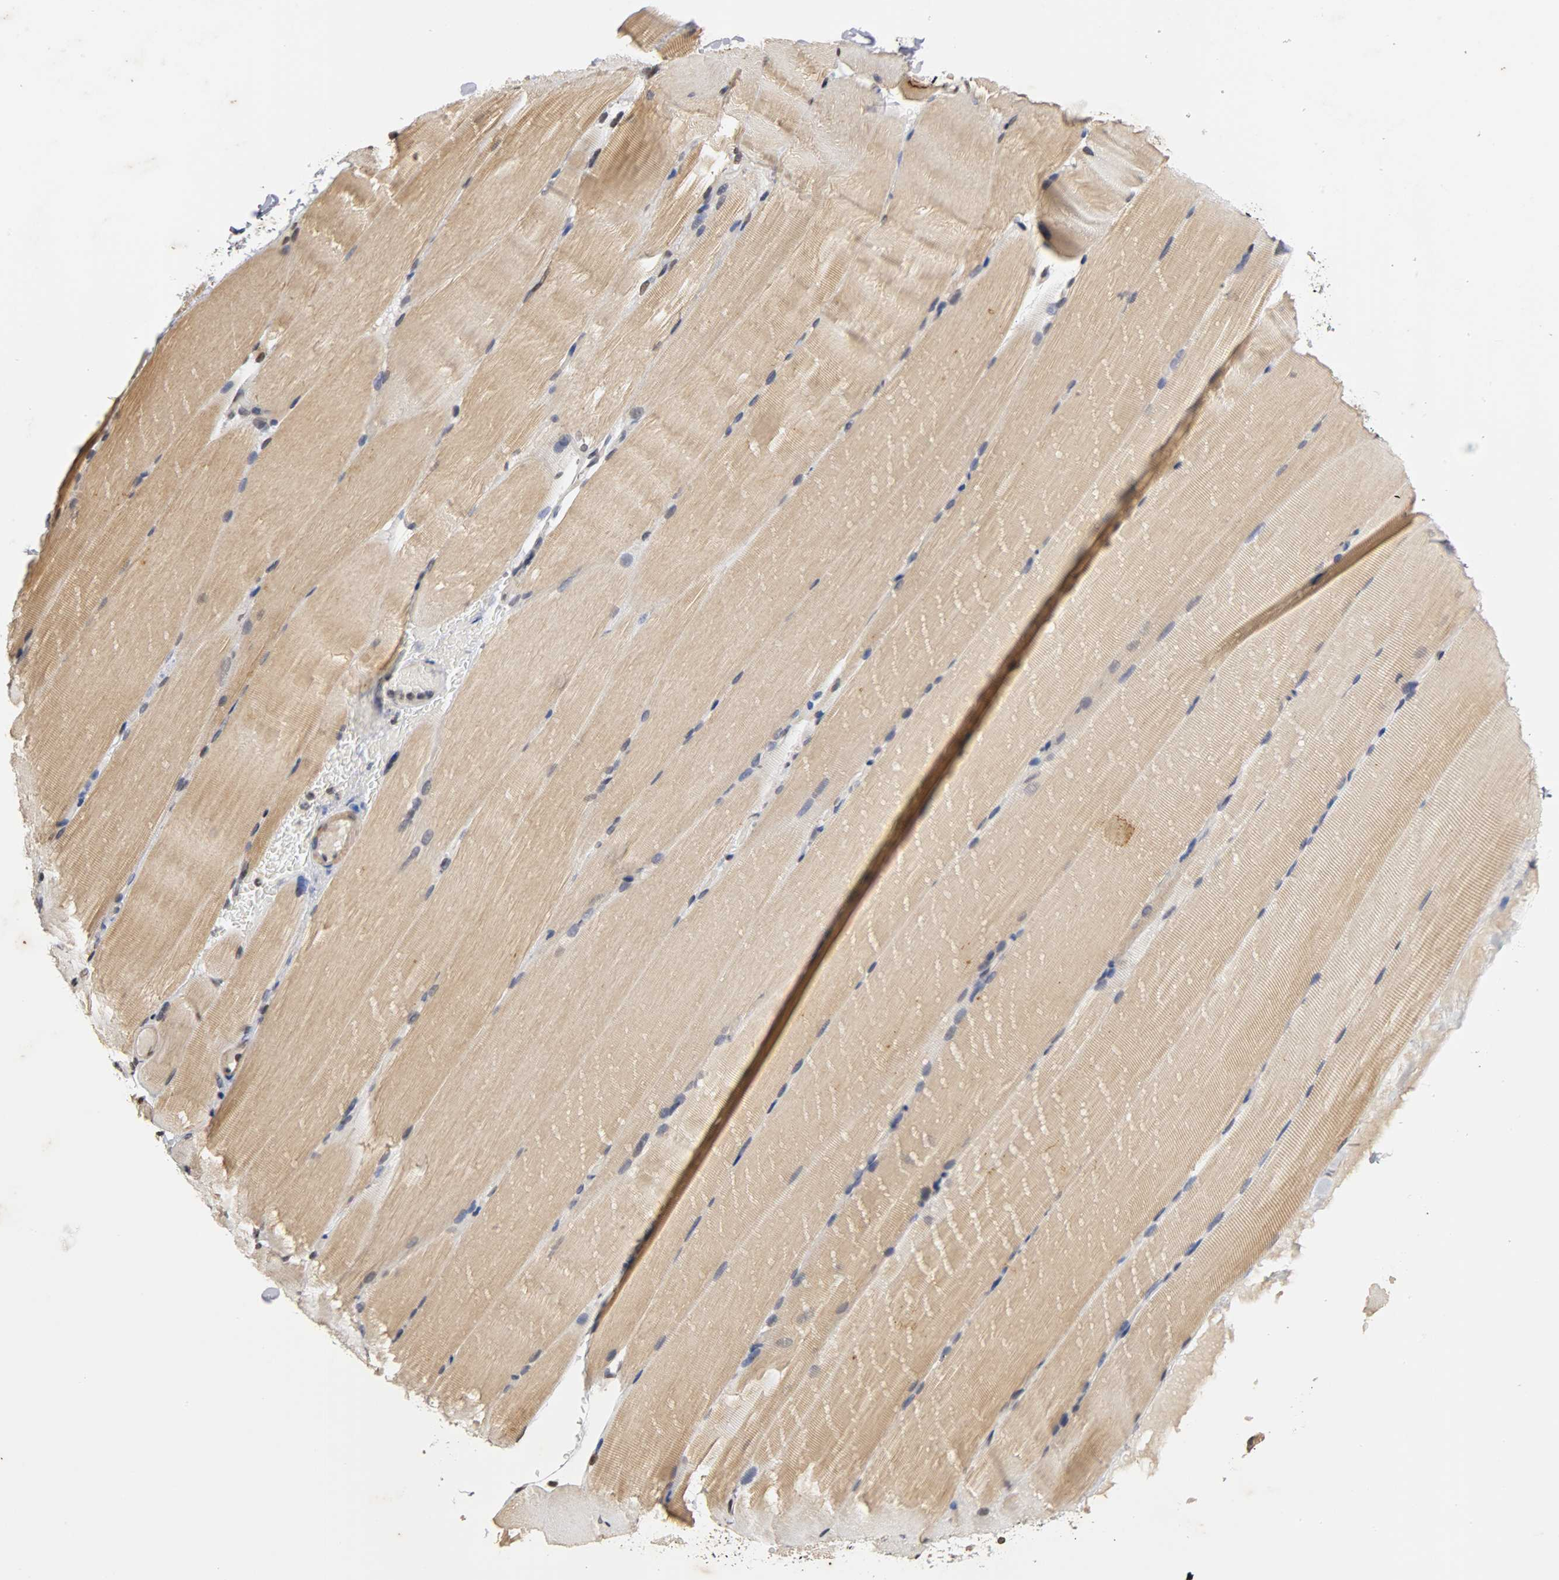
{"staining": {"intensity": "weak", "quantity": "25%-75%", "location": "cytoplasmic/membranous"}, "tissue": "skeletal muscle", "cell_type": "Myocytes", "image_type": "normal", "snomed": [{"axis": "morphology", "description": "Normal tissue, NOS"}, {"axis": "topography", "description": "Skeletal muscle"}, {"axis": "topography", "description": "Parathyroid gland"}], "caption": "The image shows staining of benign skeletal muscle, revealing weak cytoplasmic/membranous protein expression (brown color) within myocytes. Ihc stains the protein of interest in brown and the nuclei are stained blue.", "gene": "ERCC2", "patient": {"sex": "female", "age": 37}}